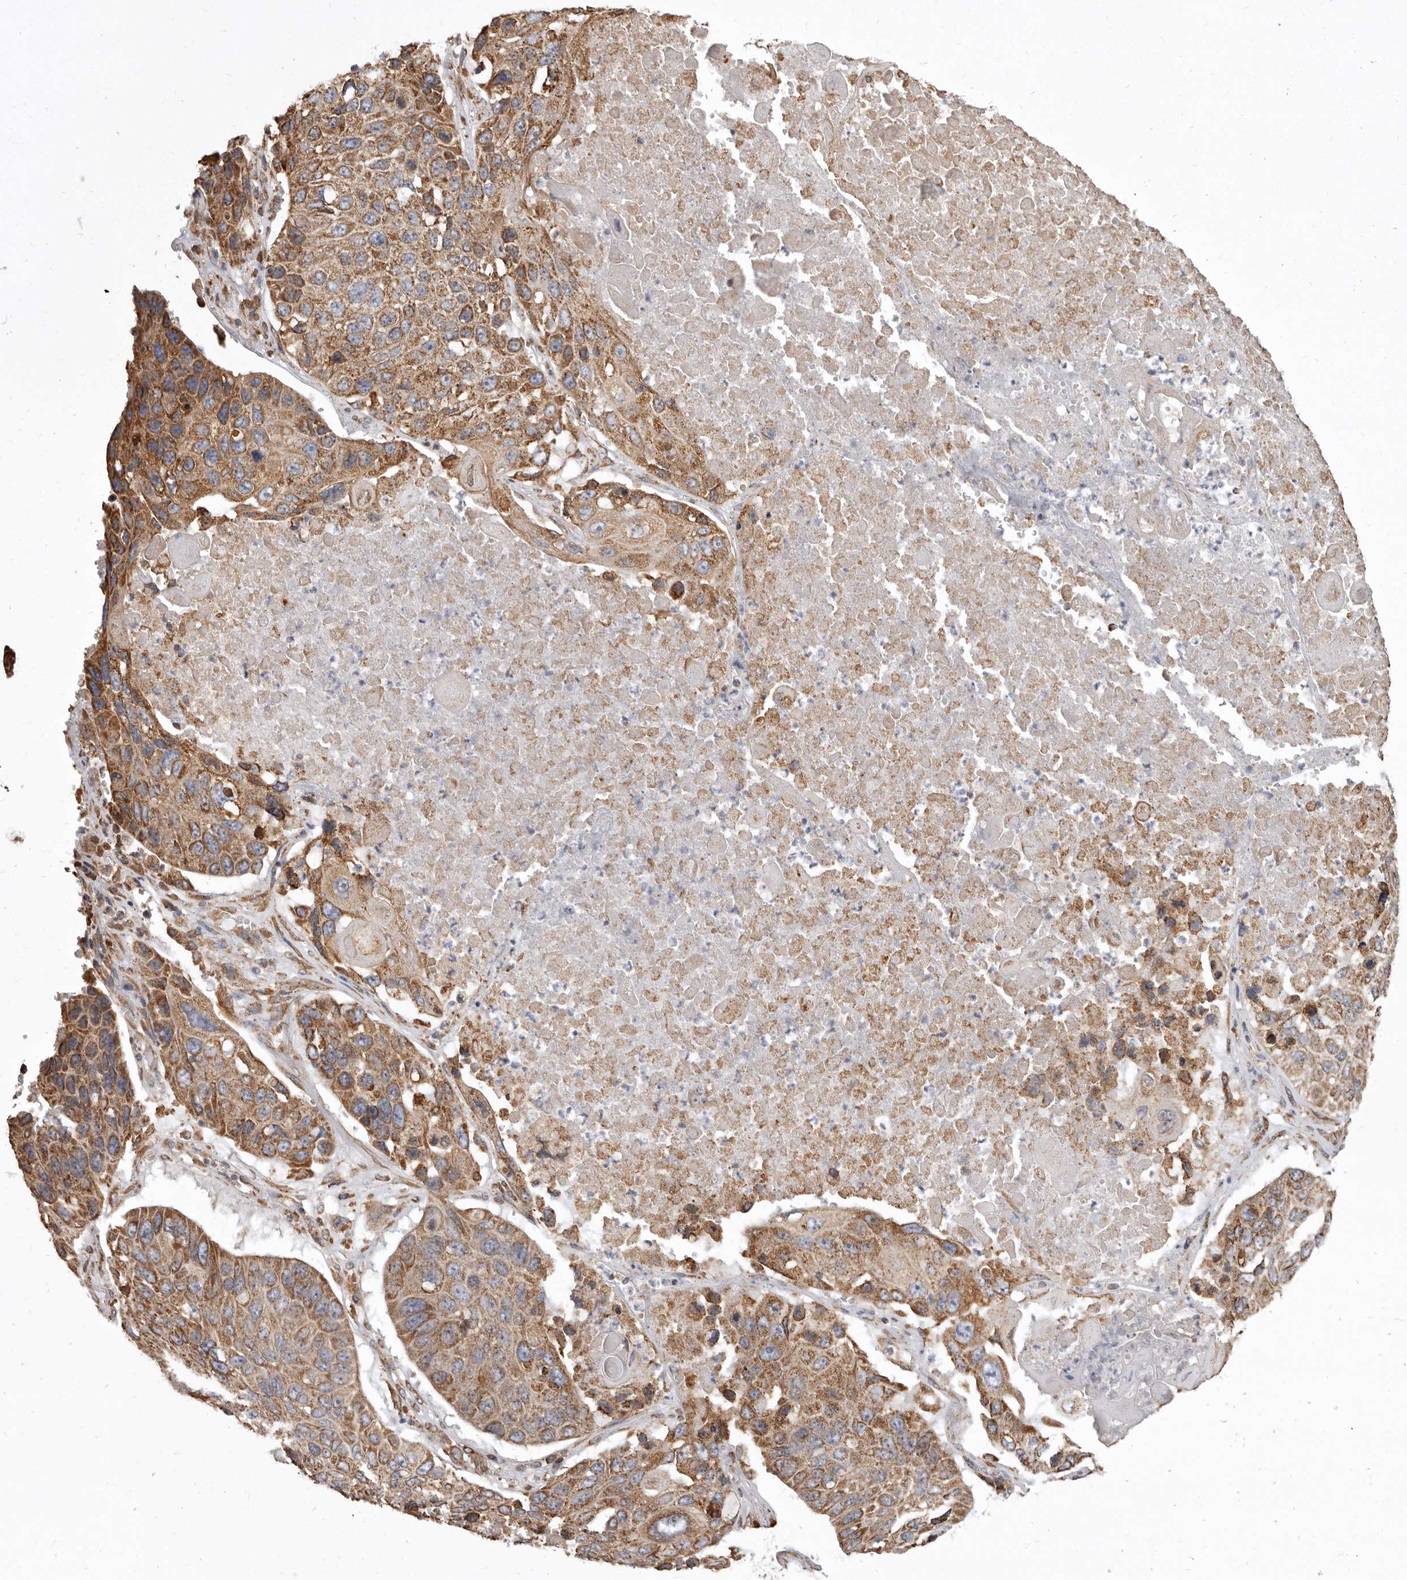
{"staining": {"intensity": "moderate", "quantity": ">75%", "location": "cytoplasmic/membranous"}, "tissue": "lung cancer", "cell_type": "Tumor cells", "image_type": "cancer", "snomed": [{"axis": "morphology", "description": "Squamous cell carcinoma, NOS"}, {"axis": "topography", "description": "Lung"}], "caption": "Squamous cell carcinoma (lung) tissue displays moderate cytoplasmic/membranous staining in about >75% of tumor cells", "gene": "CDK5RAP3", "patient": {"sex": "male", "age": 61}}